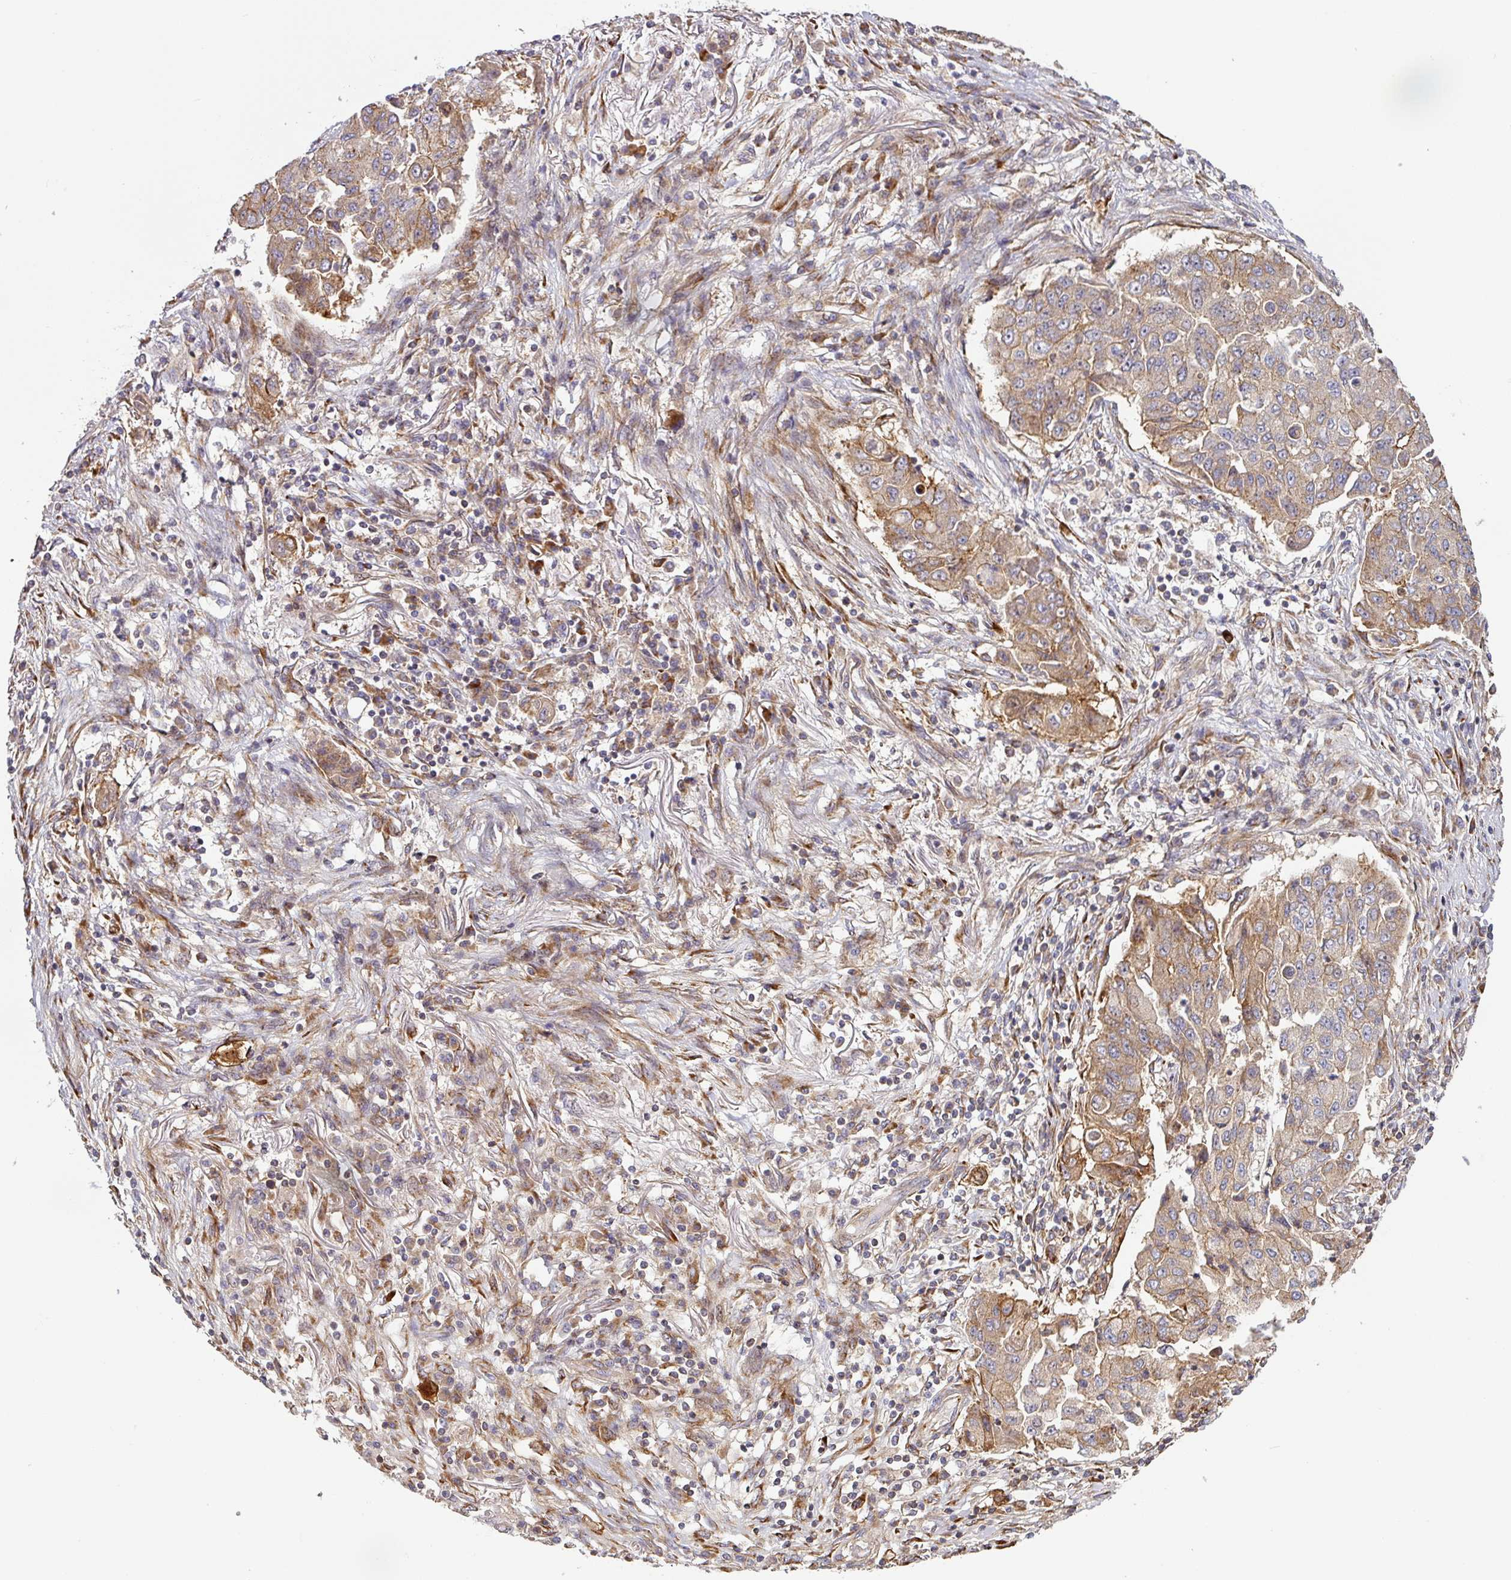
{"staining": {"intensity": "moderate", "quantity": "25%-75%", "location": "cytoplasmic/membranous"}, "tissue": "lung cancer", "cell_type": "Tumor cells", "image_type": "cancer", "snomed": [{"axis": "morphology", "description": "Squamous cell carcinoma, NOS"}, {"axis": "topography", "description": "Lung"}], "caption": "Lung squamous cell carcinoma stained with immunohistochemistry shows moderate cytoplasmic/membranous expression in about 25%-75% of tumor cells. (DAB IHC with brightfield microscopy, high magnification).", "gene": "CASP2", "patient": {"sex": "male", "age": 74}}